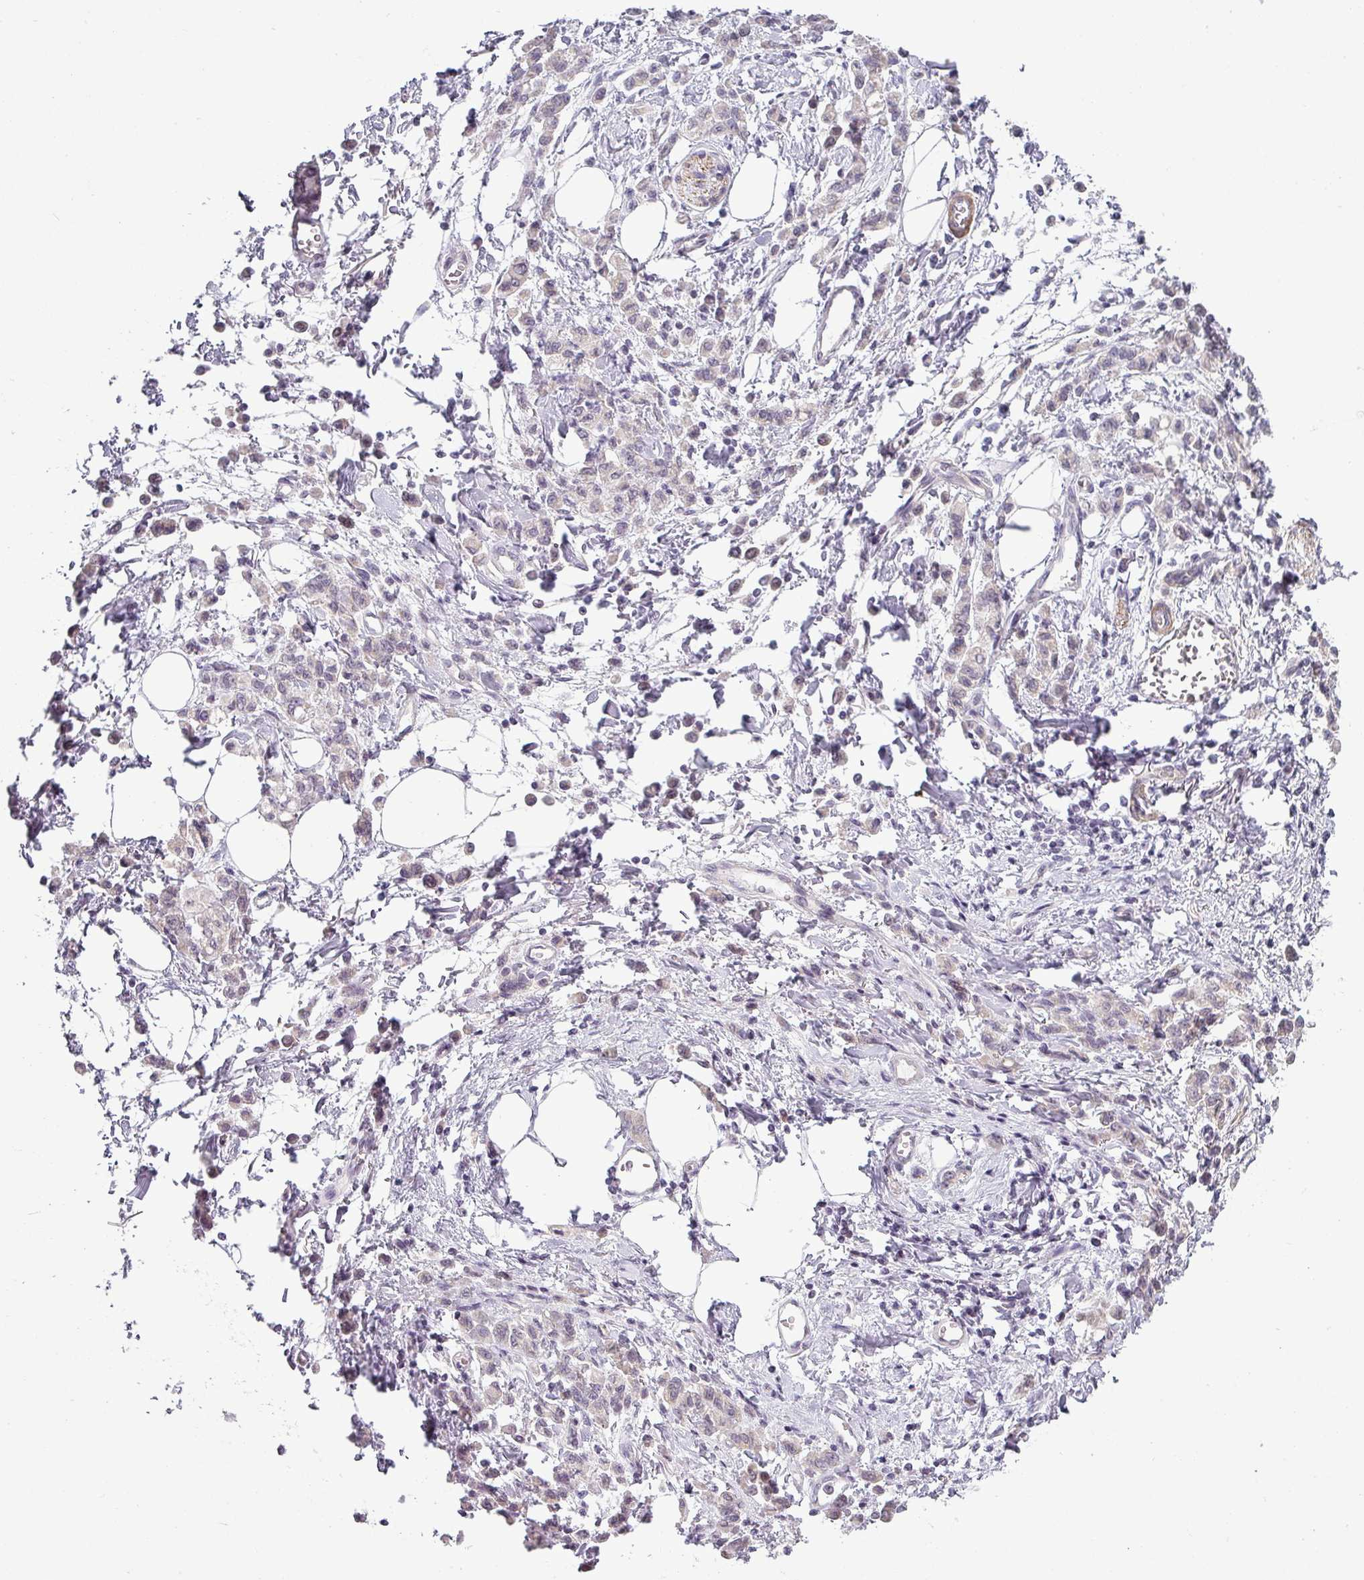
{"staining": {"intensity": "negative", "quantity": "none", "location": "none"}, "tissue": "stomach cancer", "cell_type": "Tumor cells", "image_type": "cancer", "snomed": [{"axis": "morphology", "description": "Adenocarcinoma, NOS"}, {"axis": "topography", "description": "Stomach"}], "caption": "Immunohistochemistry histopathology image of human adenocarcinoma (stomach) stained for a protein (brown), which exhibits no staining in tumor cells. (DAB IHC visualized using brightfield microscopy, high magnification).", "gene": "OR52D1", "patient": {"sex": "male", "age": 77}}